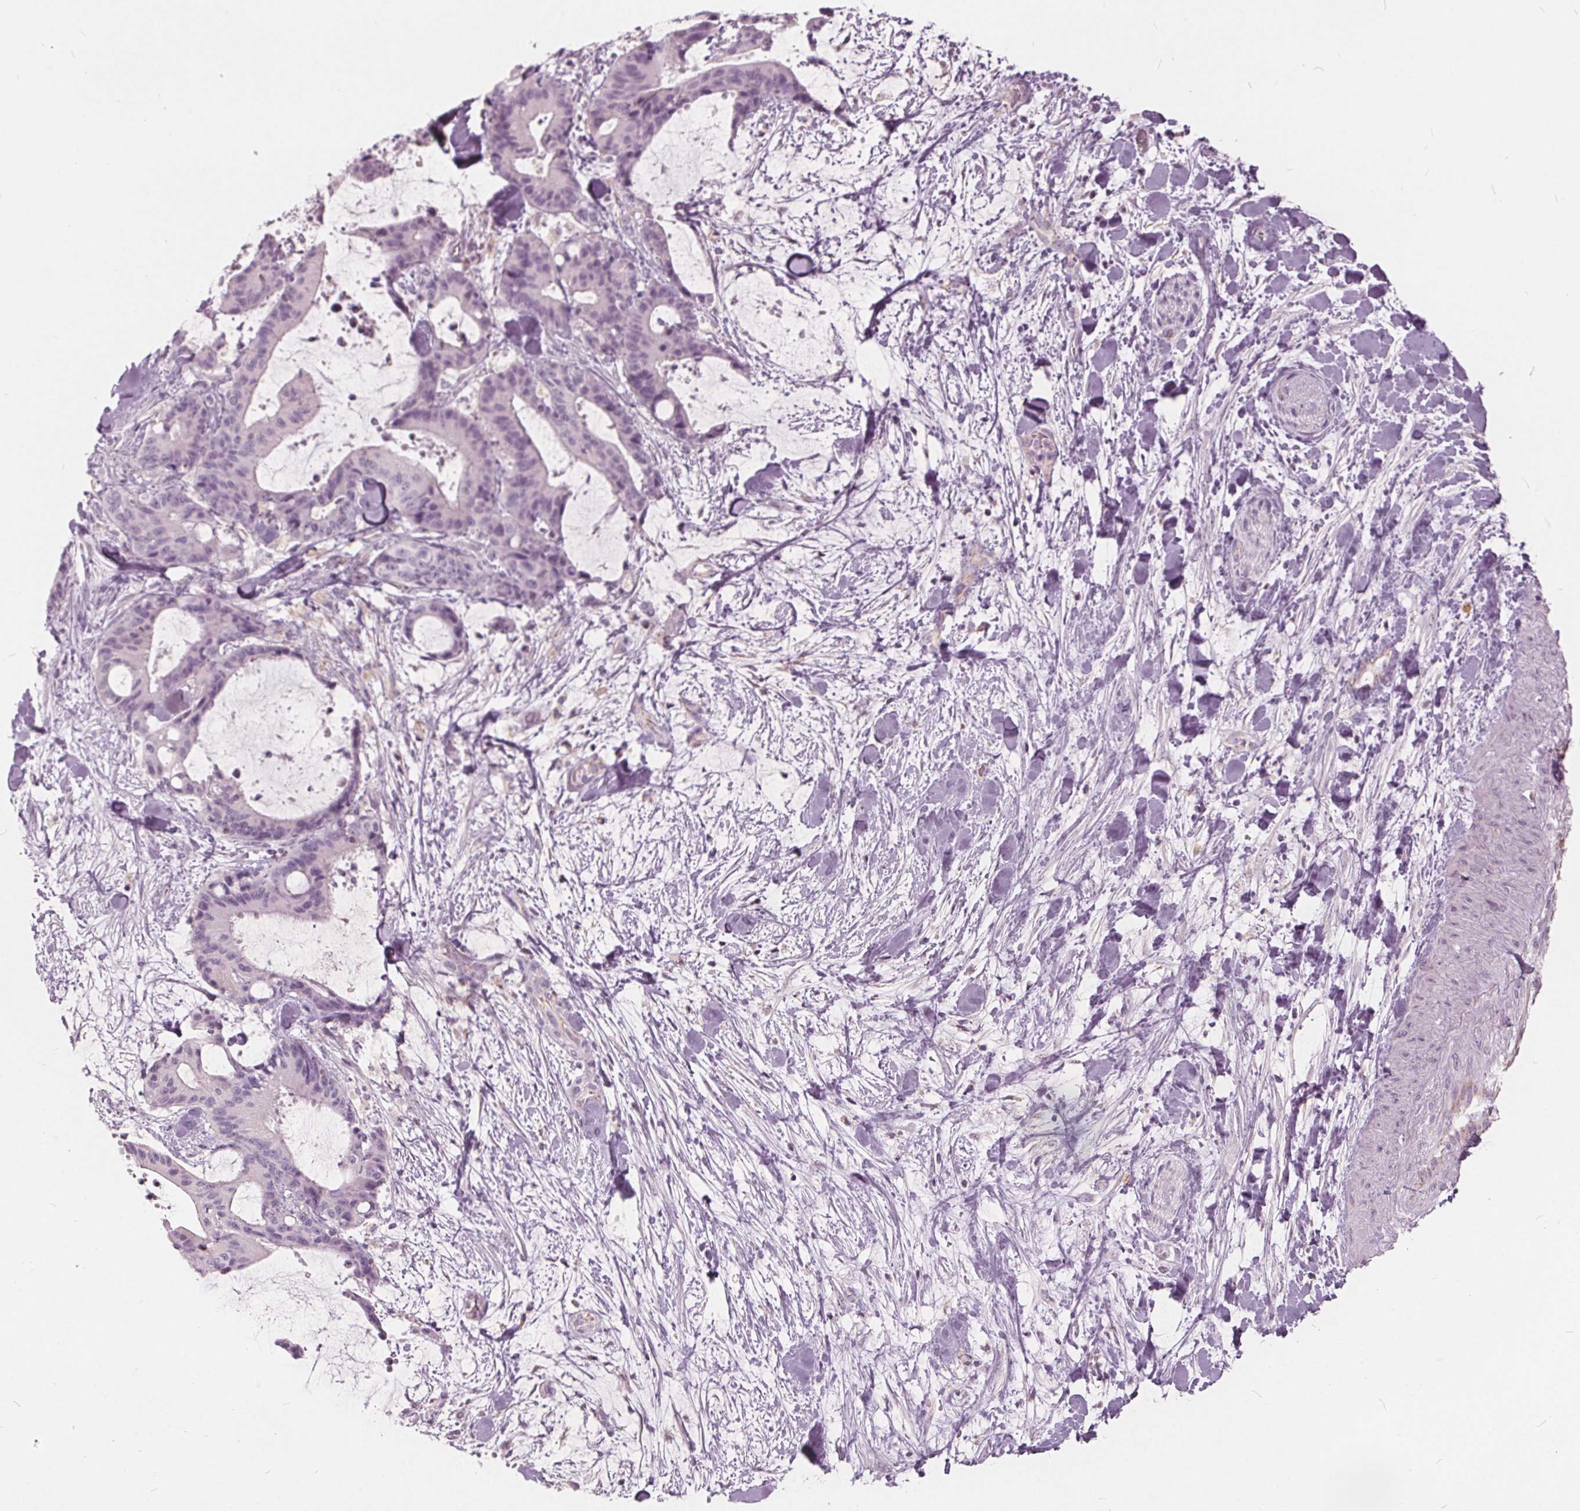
{"staining": {"intensity": "negative", "quantity": "none", "location": "none"}, "tissue": "liver cancer", "cell_type": "Tumor cells", "image_type": "cancer", "snomed": [{"axis": "morphology", "description": "Cholangiocarcinoma"}, {"axis": "topography", "description": "Liver"}], "caption": "DAB (3,3'-diaminobenzidine) immunohistochemical staining of human liver cancer (cholangiocarcinoma) exhibits no significant staining in tumor cells.", "gene": "ECI2", "patient": {"sex": "female", "age": 73}}